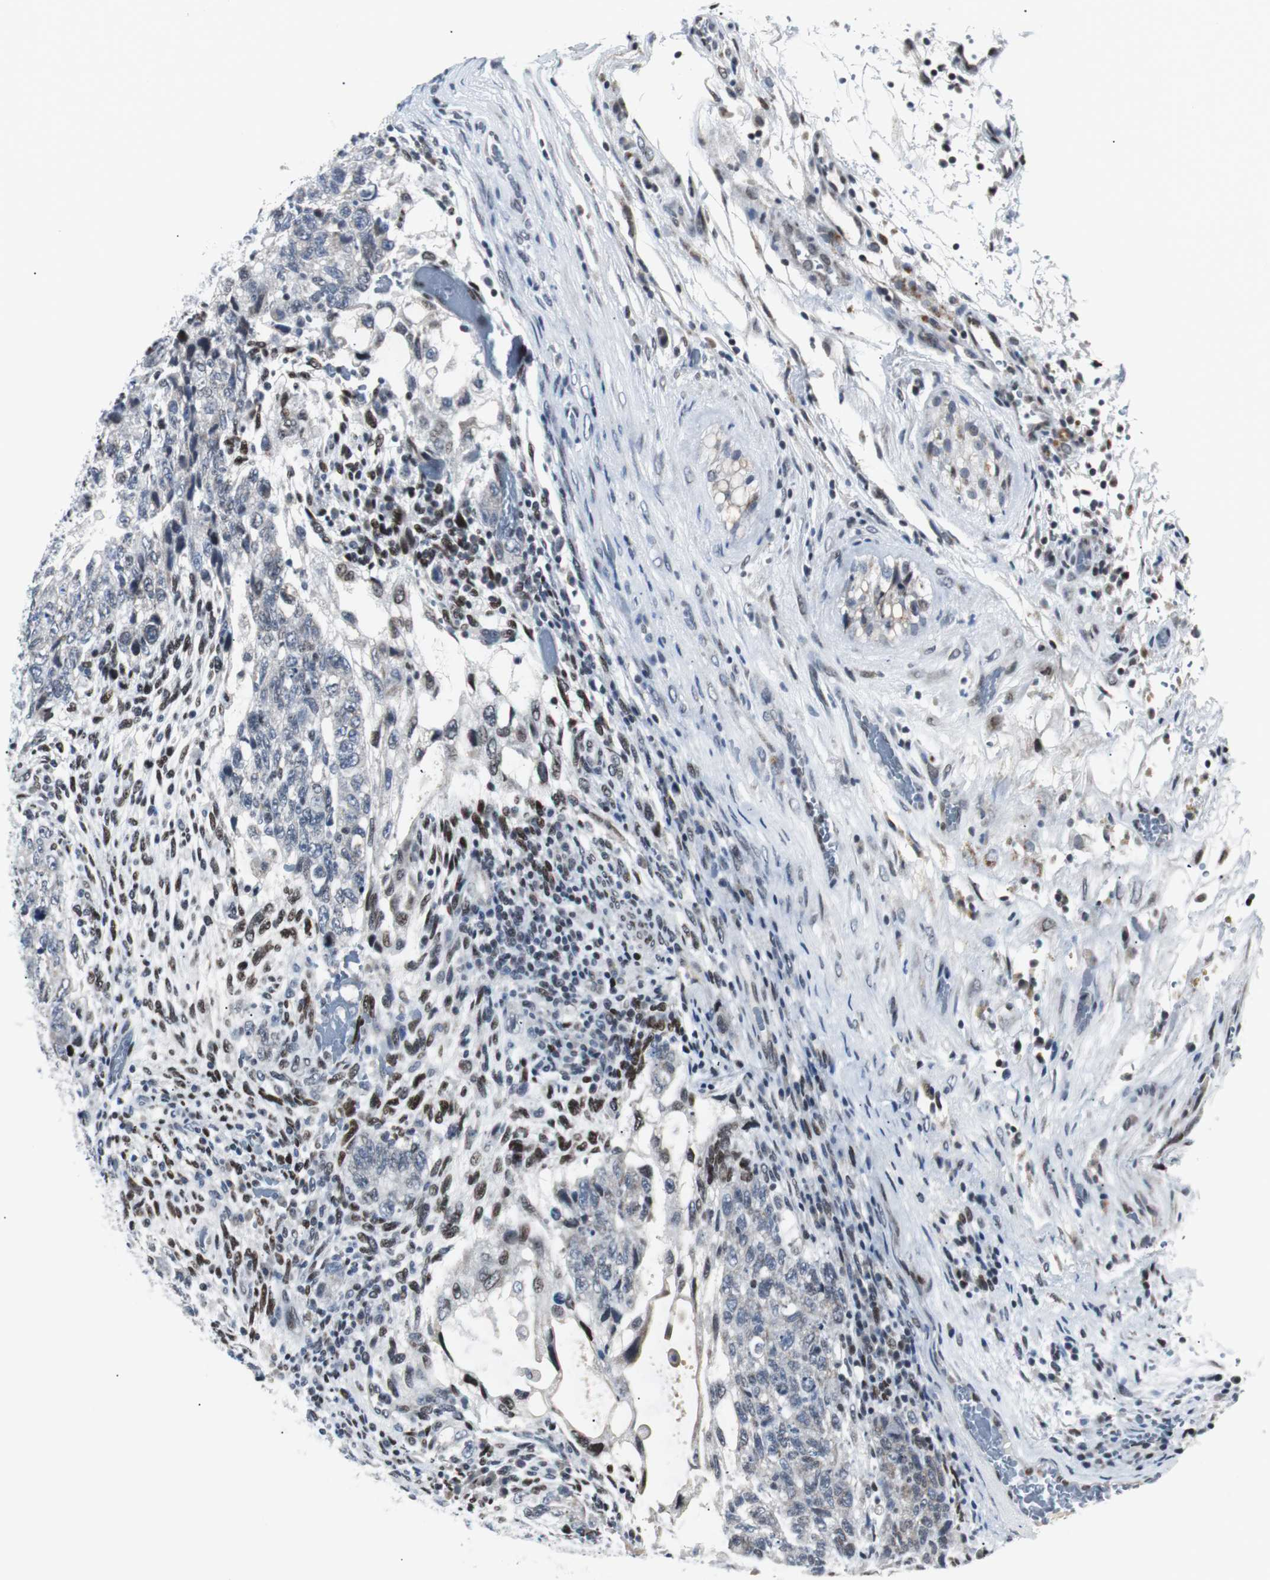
{"staining": {"intensity": "weak", "quantity": "<25%", "location": "nuclear"}, "tissue": "testis cancer", "cell_type": "Tumor cells", "image_type": "cancer", "snomed": [{"axis": "morphology", "description": "Normal tissue, NOS"}, {"axis": "morphology", "description": "Carcinoma, Embryonal, NOS"}, {"axis": "topography", "description": "Testis"}], "caption": "Tumor cells are negative for protein expression in human testis cancer (embryonal carcinoma).", "gene": "MTA1", "patient": {"sex": "male", "age": 36}}